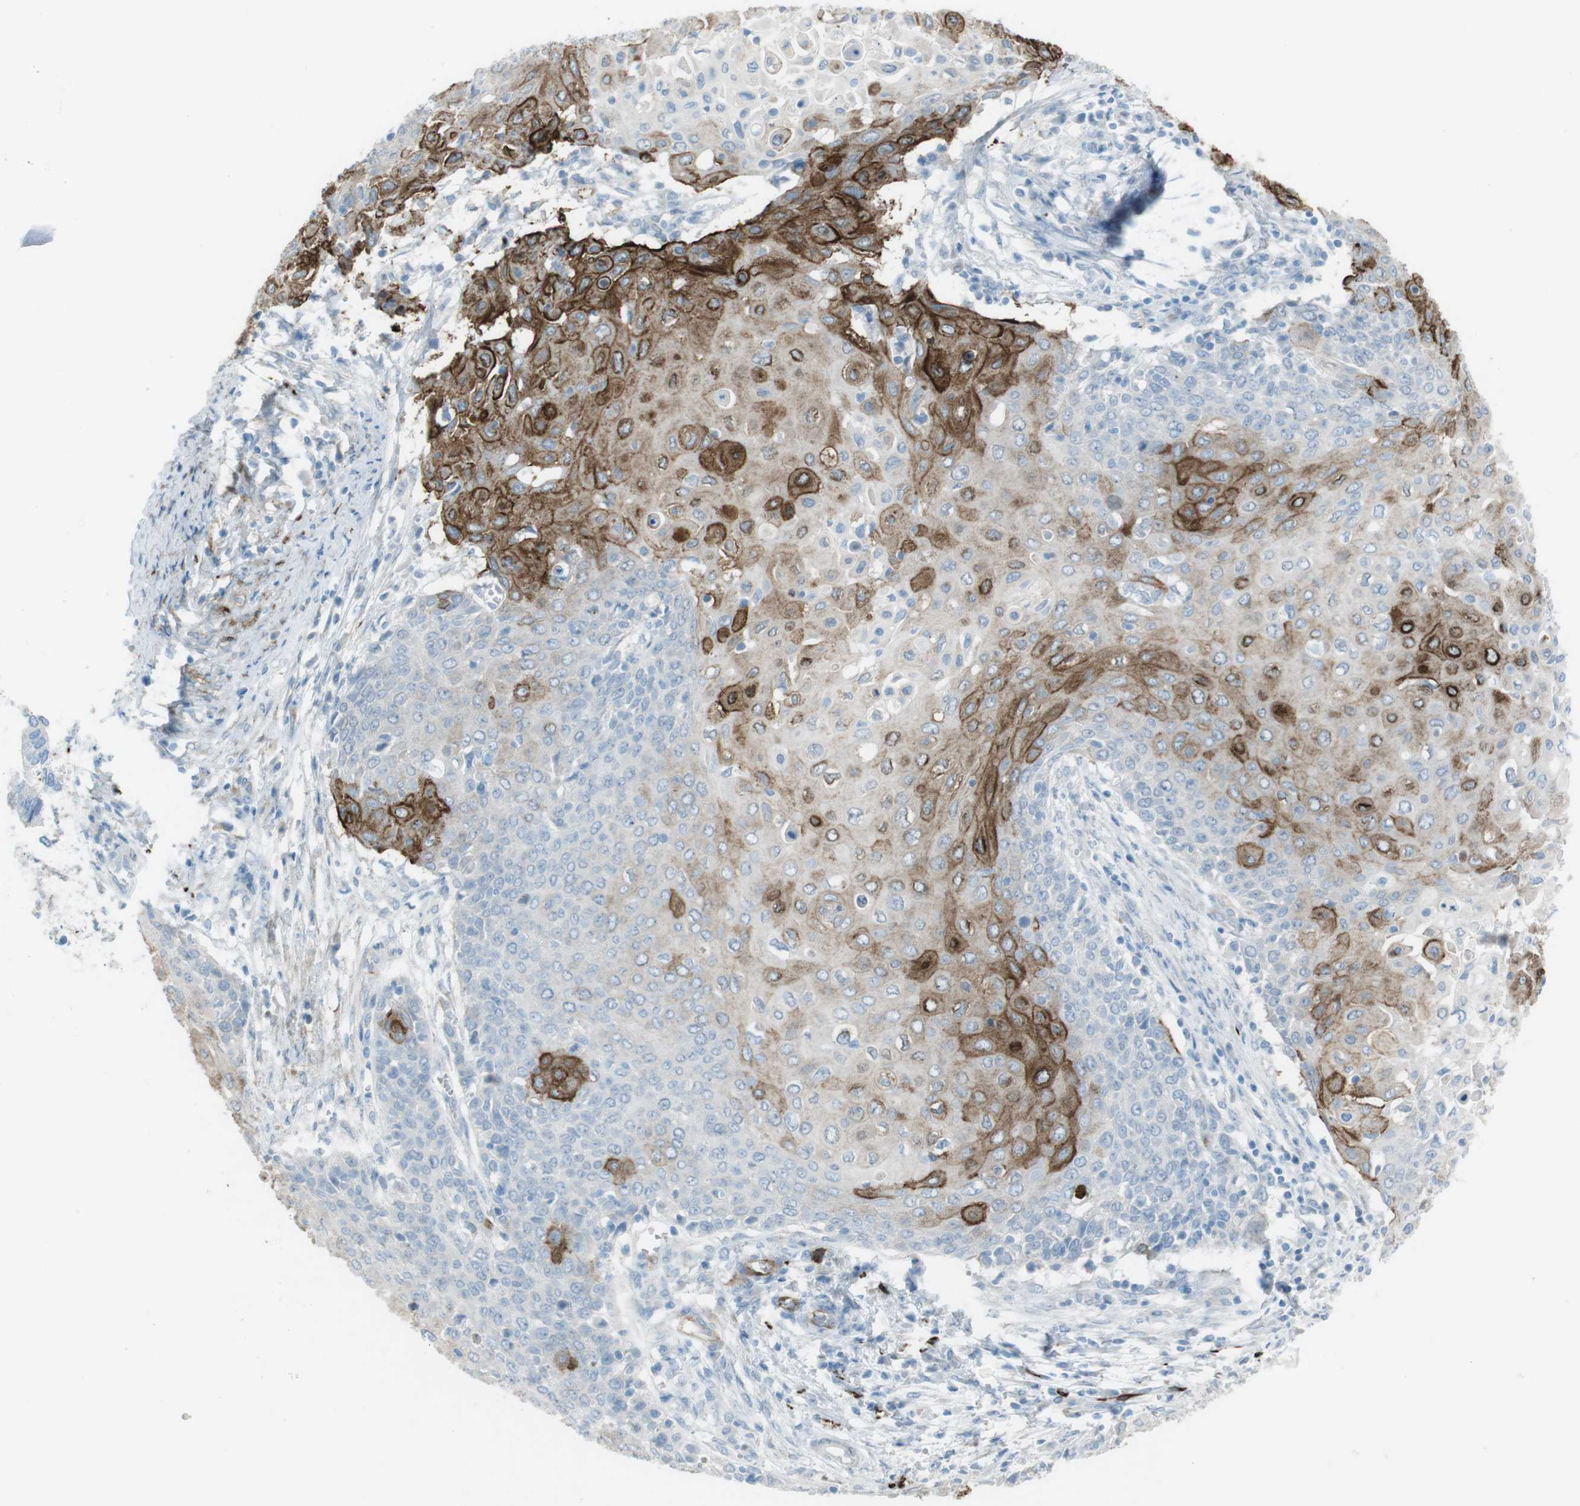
{"staining": {"intensity": "moderate", "quantity": "<25%", "location": "cytoplasmic/membranous"}, "tissue": "cervical cancer", "cell_type": "Tumor cells", "image_type": "cancer", "snomed": [{"axis": "morphology", "description": "Squamous cell carcinoma, NOS"}, {"axis": "topography", "description": "Cervix"}], "caption": "High-magnification brightfield microscopy of cervical cancer stained with DAB (brown) and counterstained with hematoxylin (blue). tumor cells exhibit moderate cytoplasmic/membranous positivity is seen in approximately<25% of cells. (IHC, brightfield microscopy, high magnification).", "gene": "TUBB2A", "patient": {"sex": "female", "age": 39}}